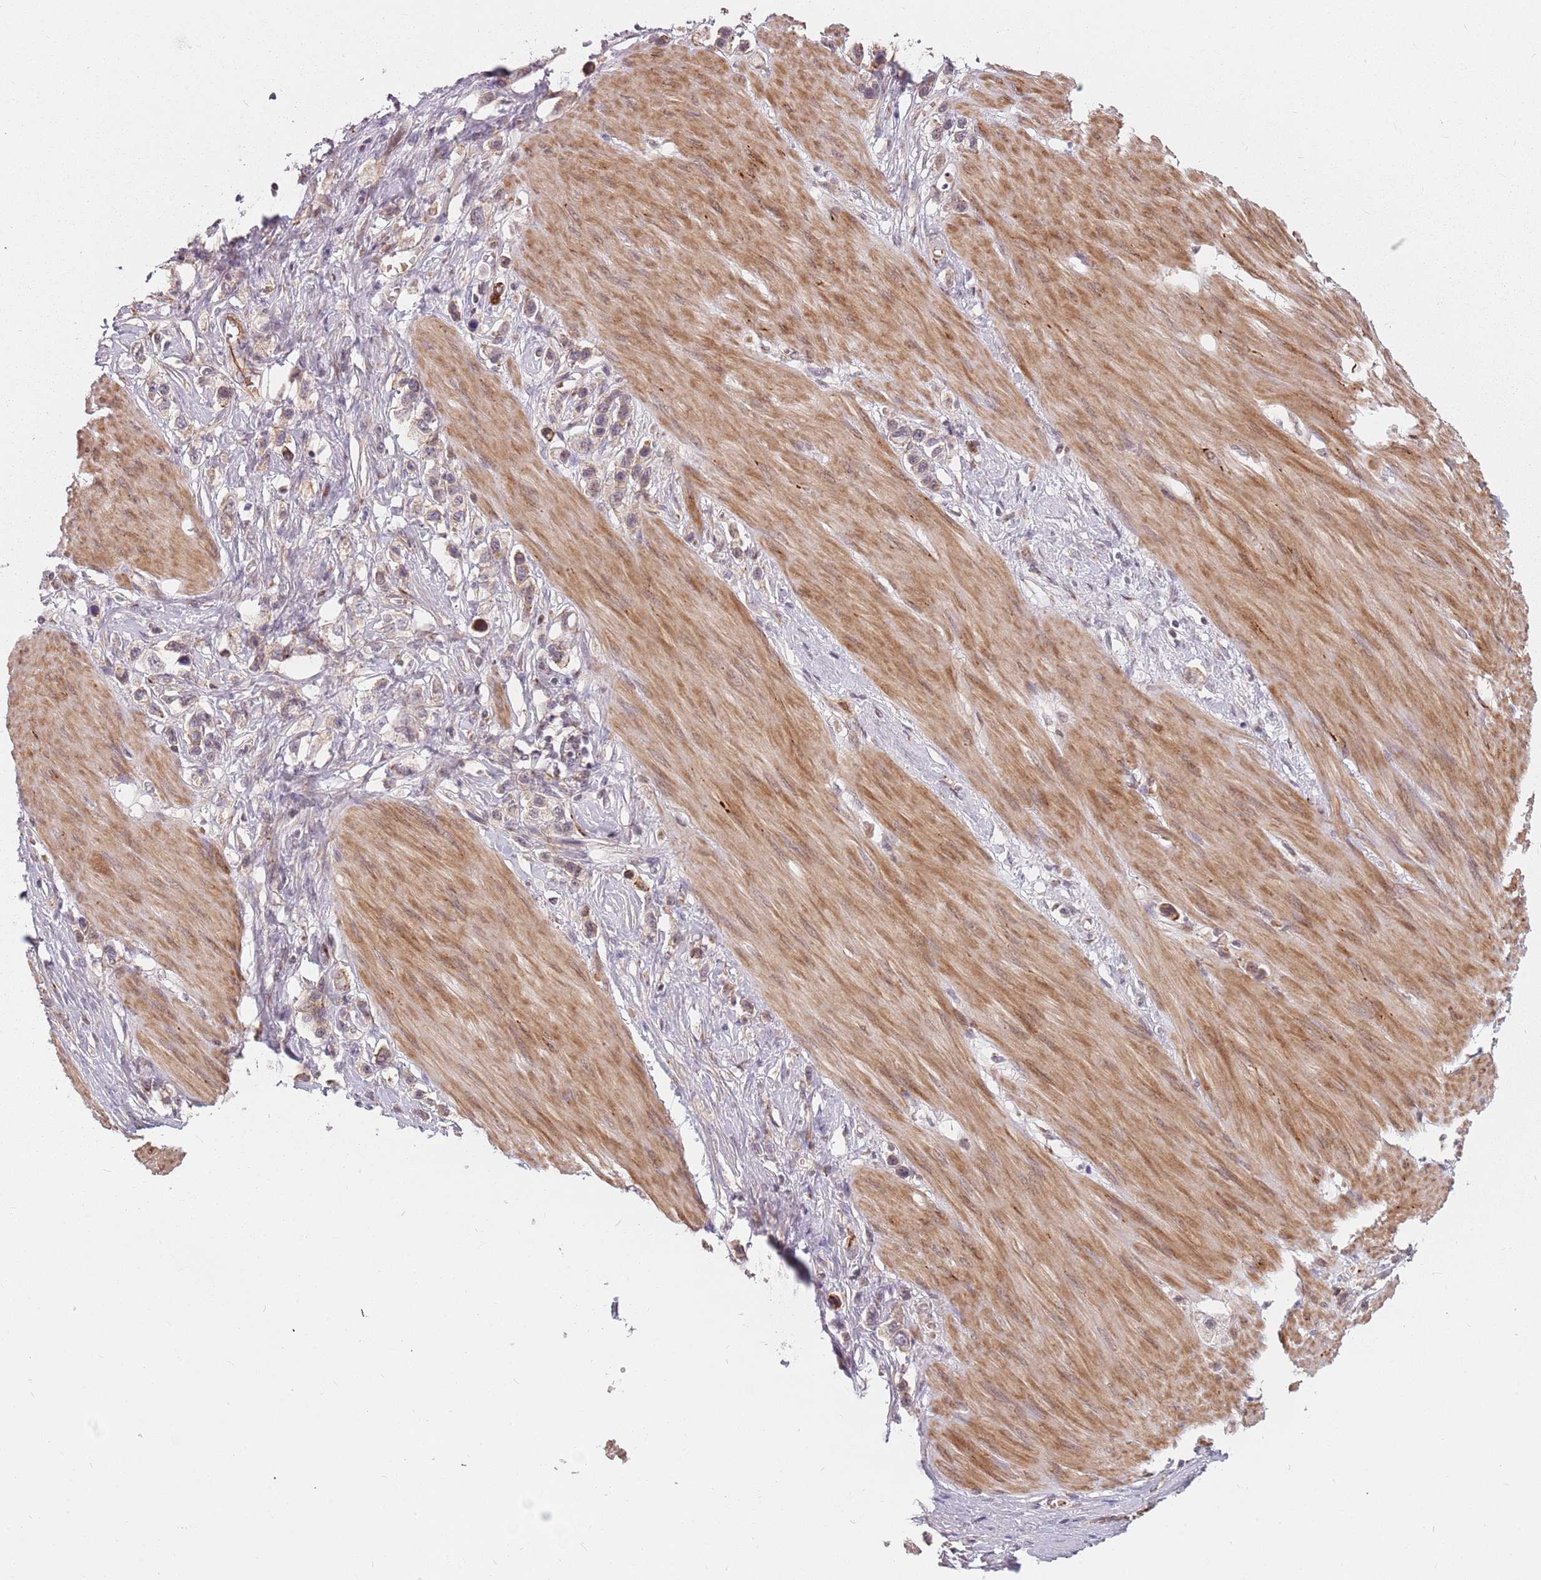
{"staining": {"intensity": "weak", "quantity": "<25%", "location": "cytoplasmic/membranous"}, "tissue": "stomach cancer", "cell_type": "Tumor cells", "image_type": "cancer", "snomed": [{"axis": "morphology", "description": "Adenocarcinoma, NOS"}, {"axis": "topography", "description": "Stomach"}], "caption": "Tumor cells show no significant protein staining in stomach cancer (adenocarcinoma).", "gene": "PPP1R14C", "patient": {"sex": "female", "age": 65}}